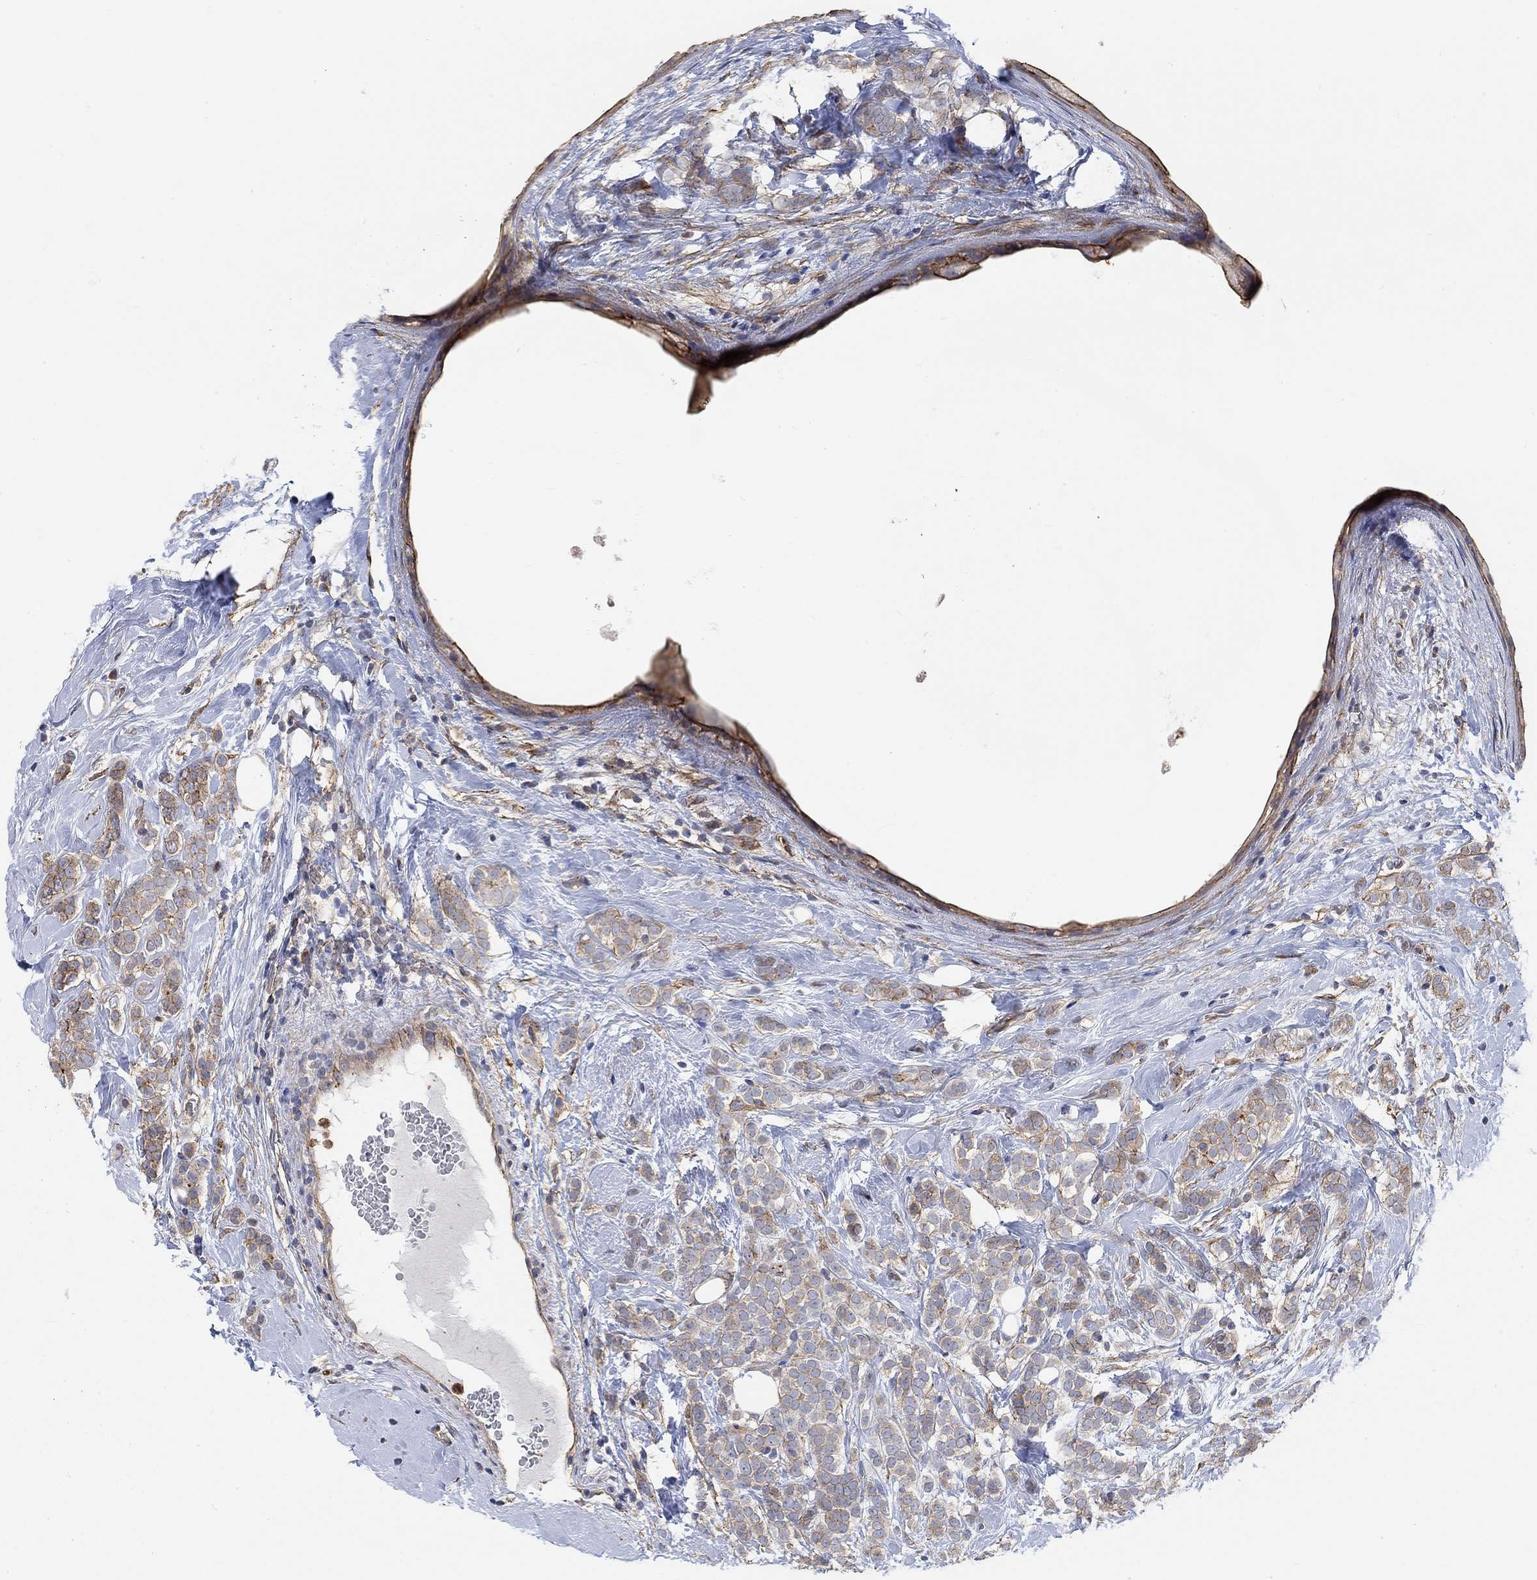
{"staining": {"intensity": "strong", "quantity": "<25%", "location": "cytoplasmic/membranous"}, "tissue": "breast cancer", "cell_type": "Tumor cells", "image_type": "cancer", "snomed": [{"axis": "morphology", "description": "Lobular carcinoma"}, {"axis": "topography", "description": "Breast"}], "caption": "Lobular carcinoma (breast) stained for a protein exhibits strong cytoplasmic/membranous positivity in tumor cells.", "gene": "SYT16", "patient": {"sex": "female", "age": 49}}